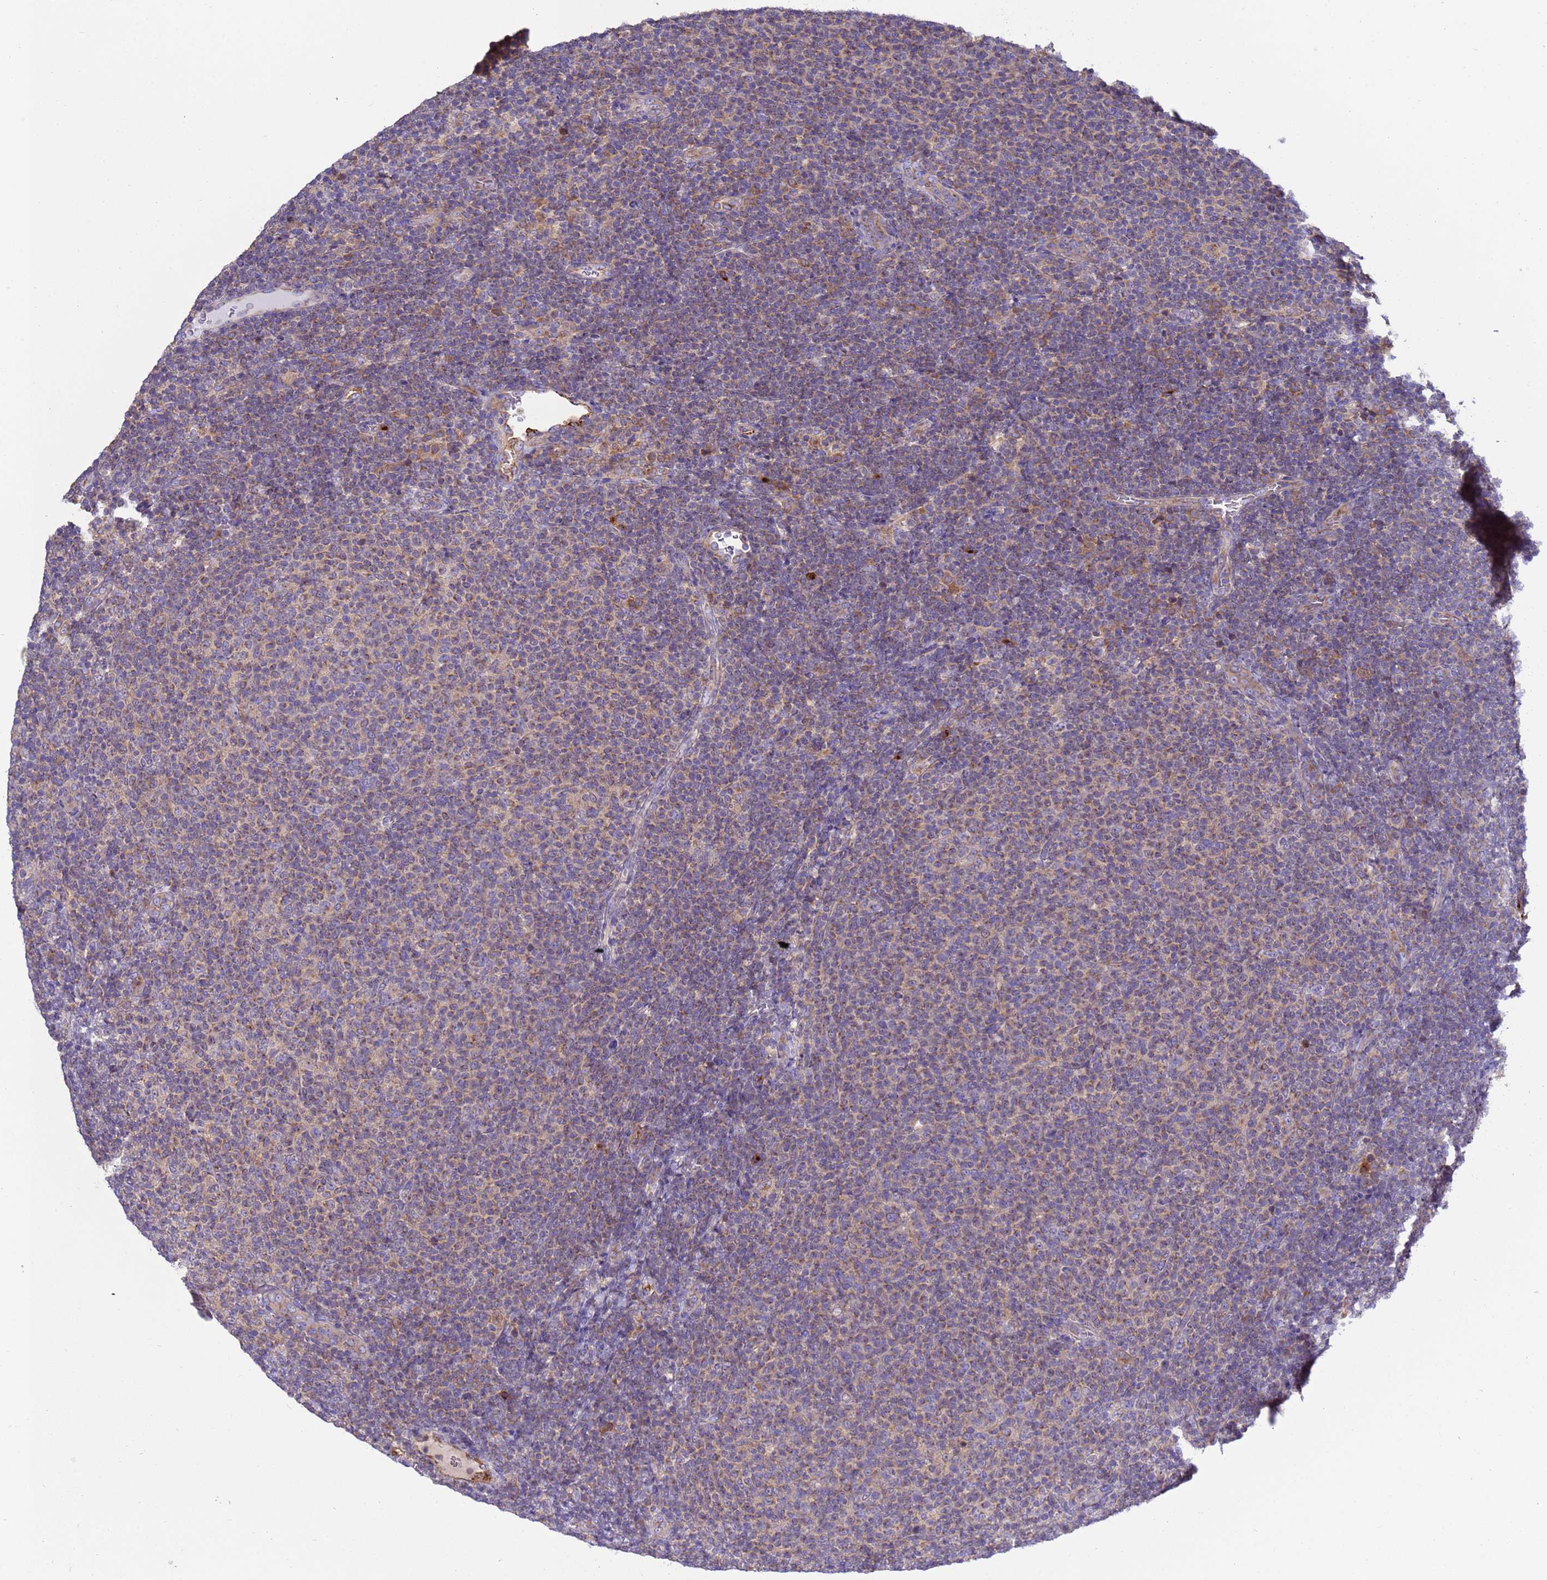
{"staining": {"intensity": "weak", "quantity": "25%-75%", "location": "cytoplasmic/membranous"}, "tissue": "lymphoma", "cell_type": "Tumor cells", "image_type": "cancer", "snomed": [{"axis": "morphology", "description": "Malignant lymphoma, non-Hodgkin's type, Low grade"}, {"axis": "topography", "description": "Lymph node"}], "caption": "The photomicrograph exhibits a brown stain indicating the presence of a protein in the cytoplasmic/membranous of tumor cells in malignant lymphoma, non-Hodgkin's type (low-grade).", "gene": "ANAPC1", "patient": {"sex": "male", "age": 66}}